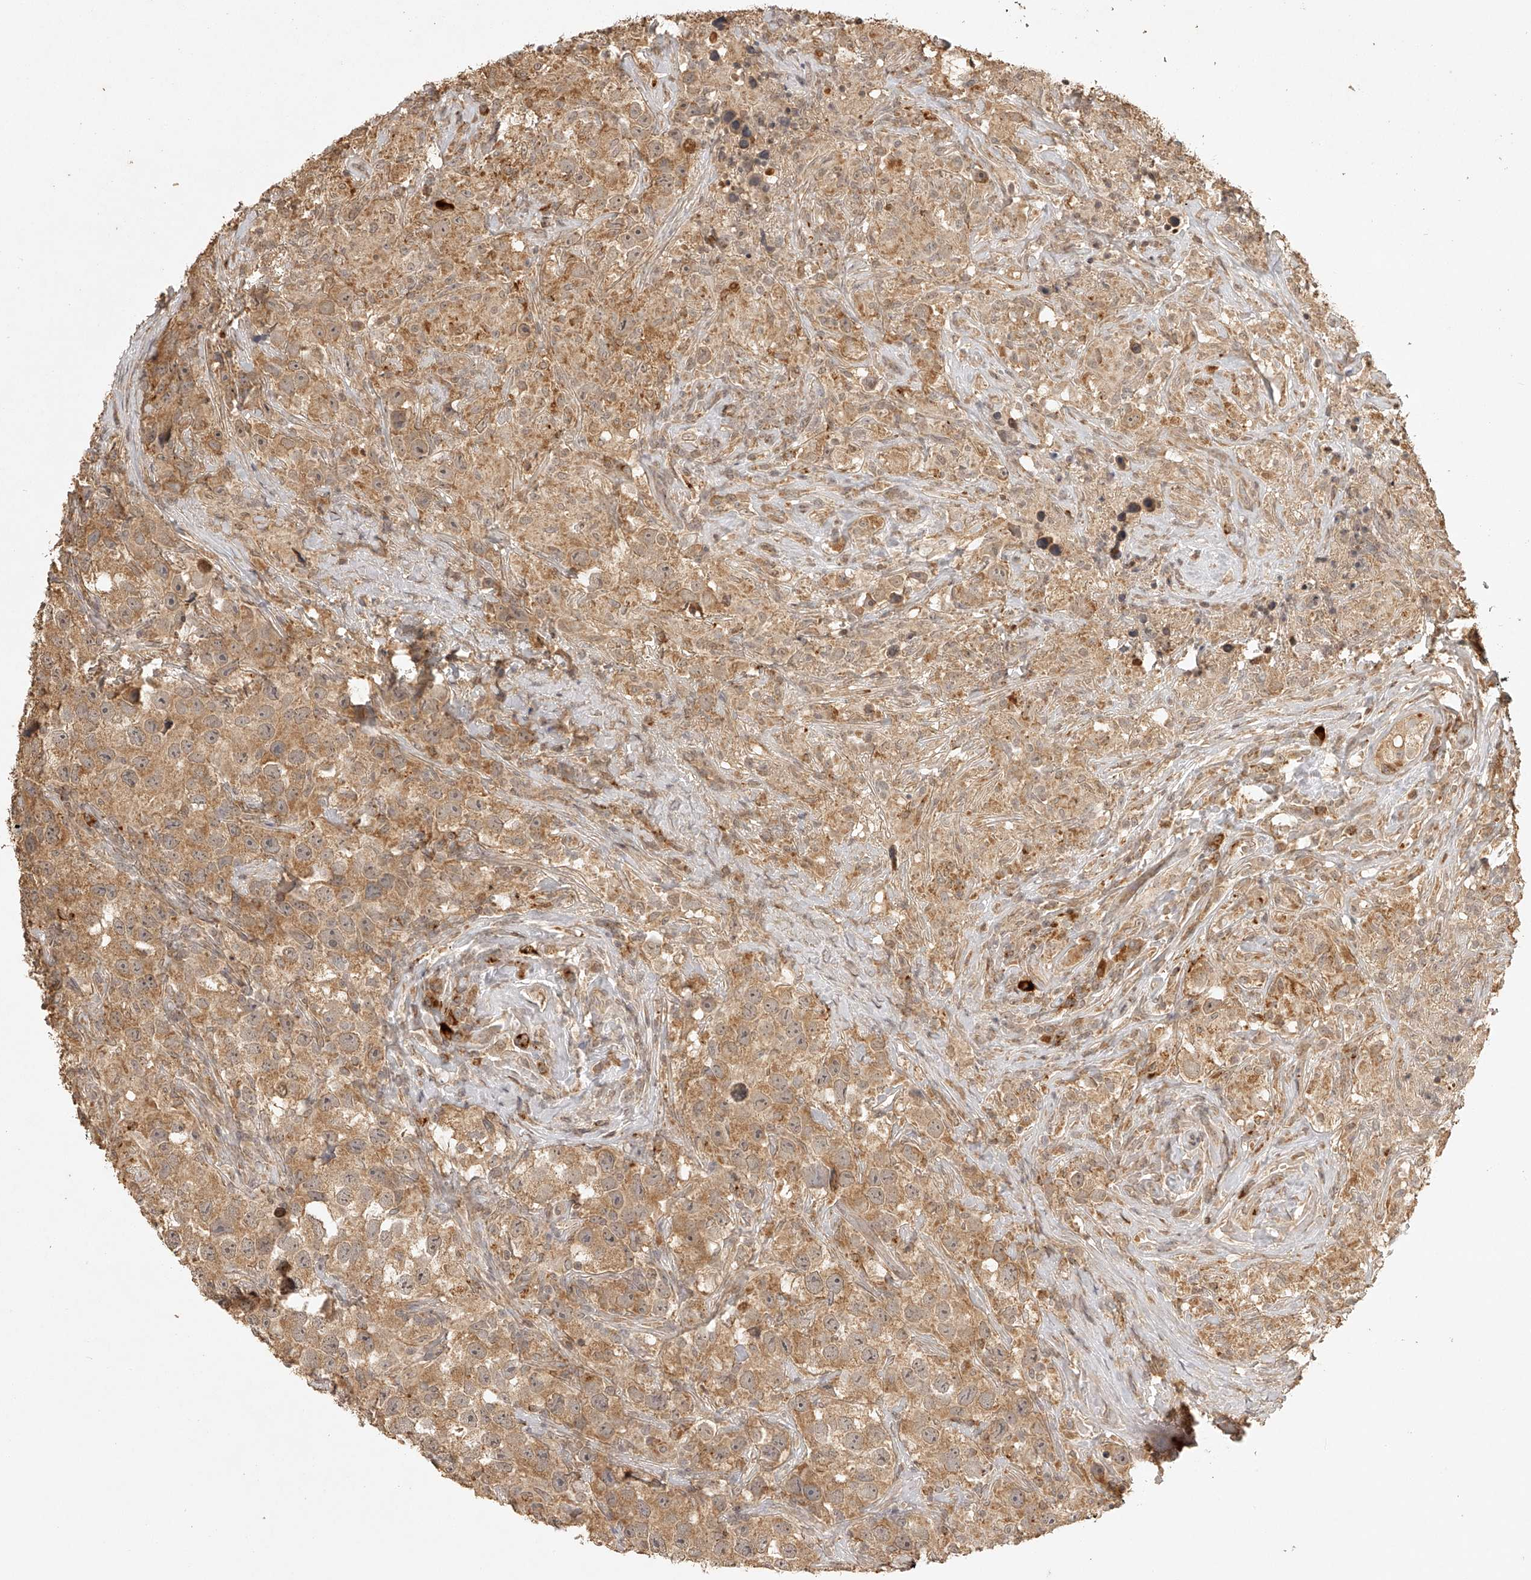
{"staining": {"intensity": "moderate", "quantity": ">75%", "location": "cytoplasmic/membranous"}, "tissue": "testis cancer", "cell_type": "Tumor cells", "image_type": "cancer", "snomed": [{"axis": "morphology", "description": "Seminoma, NOS"}, {"axis": "topography", "description": "Testis"}], "caption": "Protein analysis of seminoma (testis) tissue shows moderate cytoplasmic/membranous positivity in about >75% of tumor cells. The staining was performed using DAB, with brown indicating positive protein expression. Nuclei are stained blue with hematoxylin.", "gene": "BCL2L11", "patient": {"sex": "male", "age": 49}}